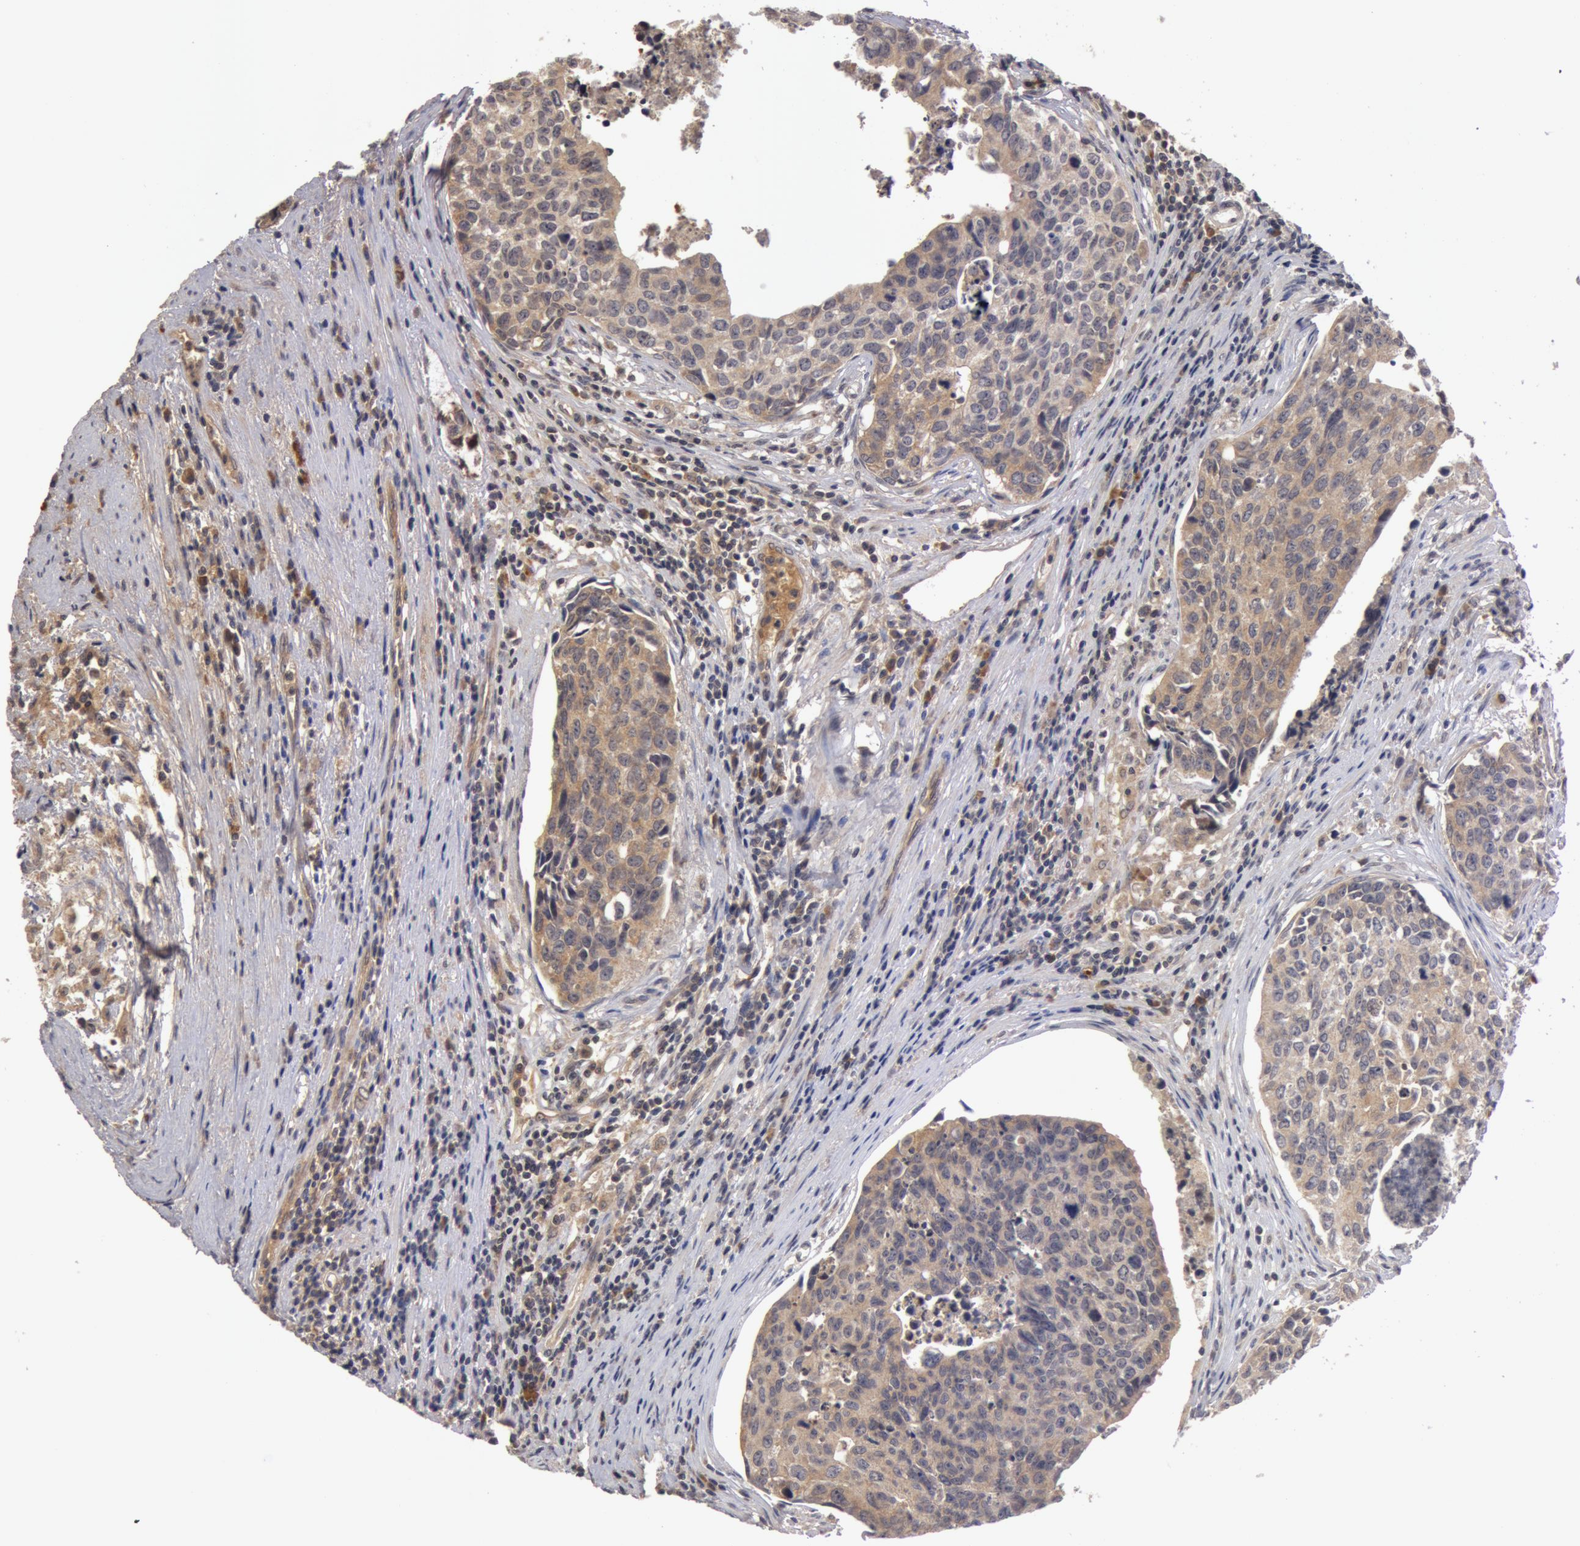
{"staining": {"intensity": "weak", "quantity": ">75%", "location": "cytoplasmic/membranous"}, "tissue": "urothelial cancer", "cell_type": "Tumor cells", "image_type": "cancer", "snomed": [{"axis": "morphology", "description": "Urothelial carcinoma, High grade"}, {"axis": "topography", "description": "Urinary bladder"}], "caption": "The immunohistochemical stain highlights weak cytoplasmic/membranous expression in tumor cells of urothelial cancer tissue. (Brightfield microscopy of DAB IHC at high magnification).", "gene": "BCHE", "patient": {"sex": "male", "age": 81}}